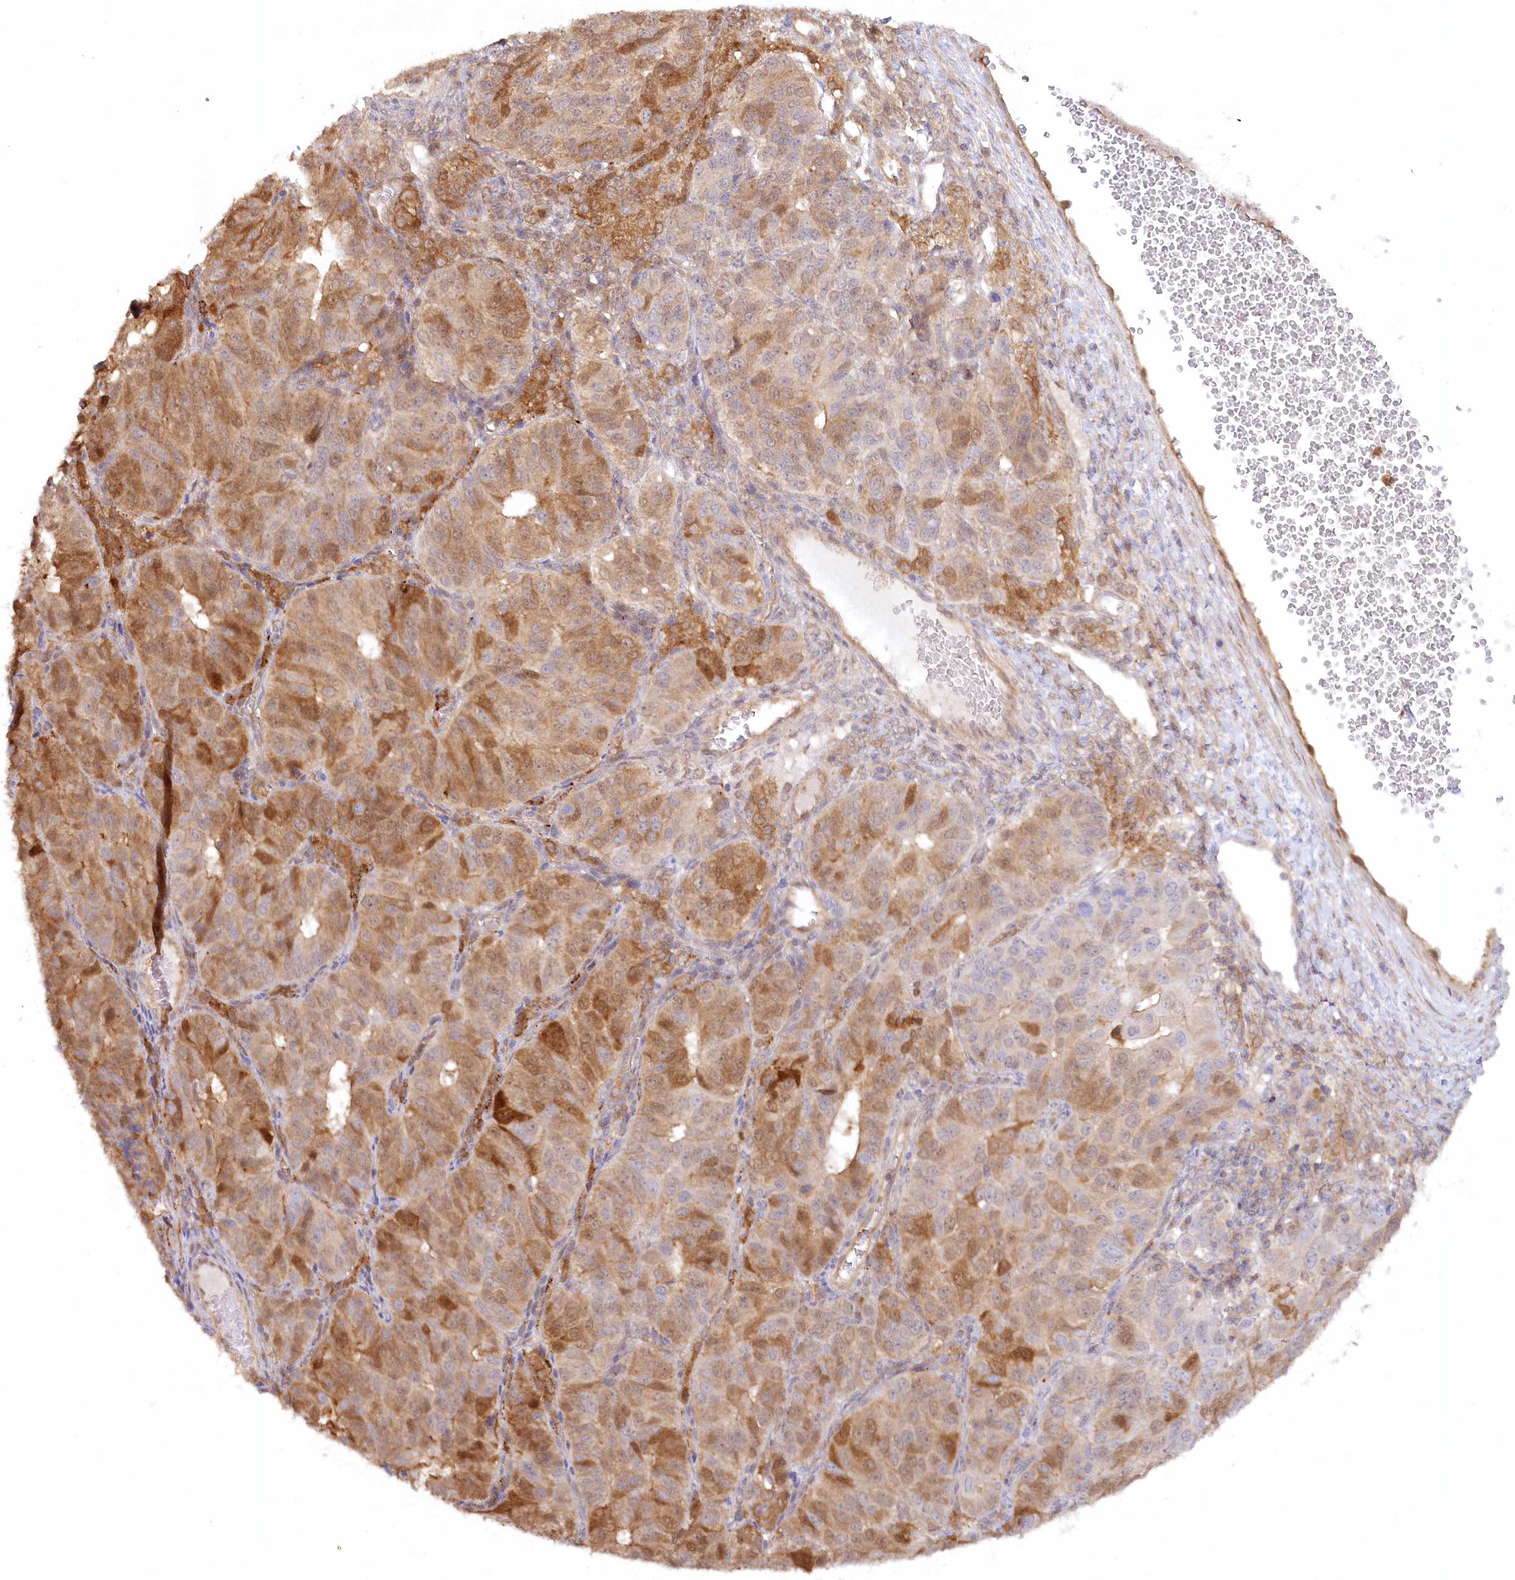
{"staining": {"intensity": "moderate", "quantity": "25%-75%", "location": "cytoplasmic/membranous"}, "tissue": "ovarian cancer", "cell_type": "Tumor cells", "image_type": "cancer", "snomed": [{"axis": "morphology", "description": "Carcinoma, endometroid"}, {"axis": "topography", "description": "Ovary"}], "caption": "Brown immunohistochemical staining in human ovarian cancer reveals moderate cytoplasmic/membranous staining in approximately 25%-75% of tumor cells.", "gene": "GBE1", "patient": {"sex": "female", "age": 51}}